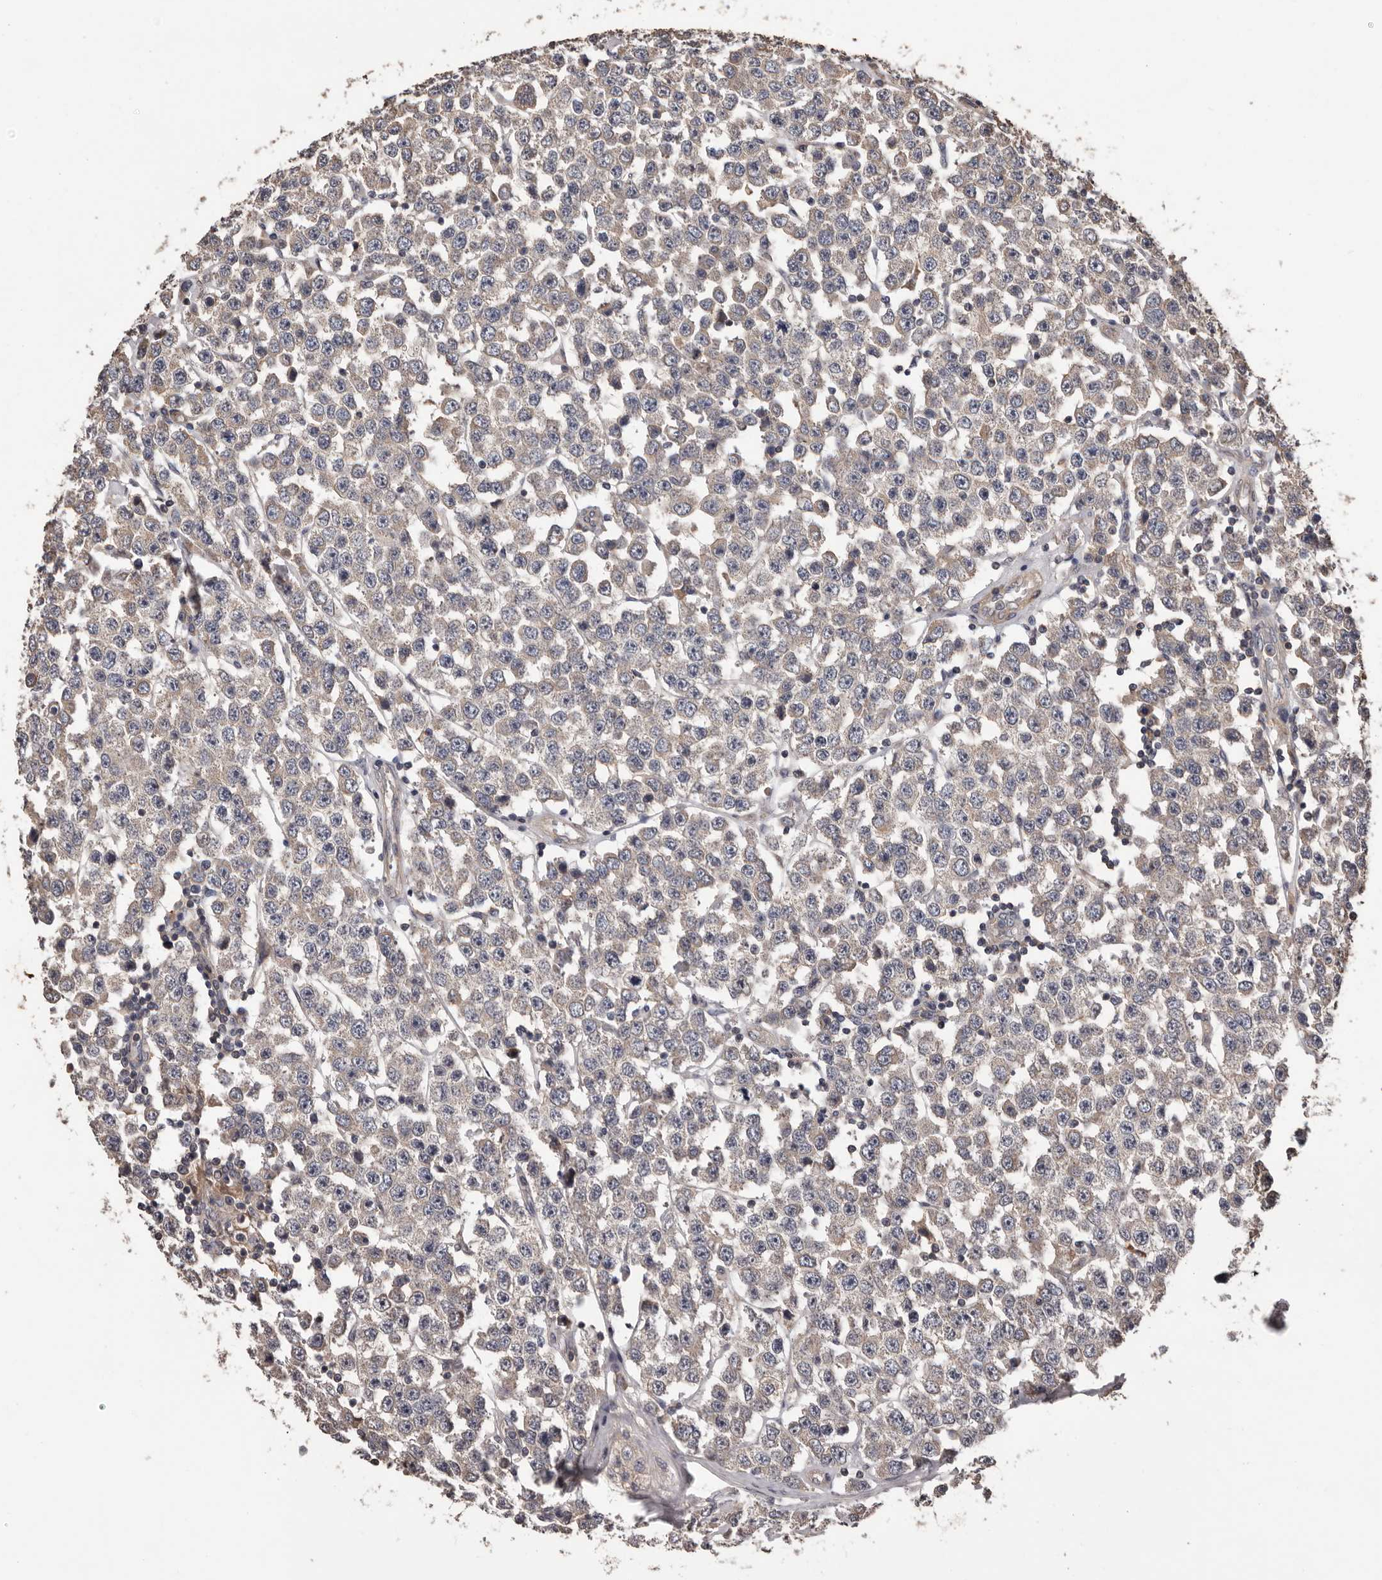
{"staining": {"intensity": "negative", "quantity": "none", "location": "none"}, "tissue": "testis cancer", "cell_type": "Tumor cells", "image_type": "cancer", "snomed": [{"axis": "morphology", "description": "Seminoma, NOS"}, {"axis": "topography", "description": "Testis"}], "caption": "Immunohistochemistry micrograph of human seminoma (testis) stained for a protein (brown), which reveals no expression in tumor cells. (DAB (3,3'-diaminobenzidine) immunohistochemistry visualized using brightfield microscopy, high magnification).", "gene": "ADAMTS2", "patient": {"sex": "male", "age": 28}}